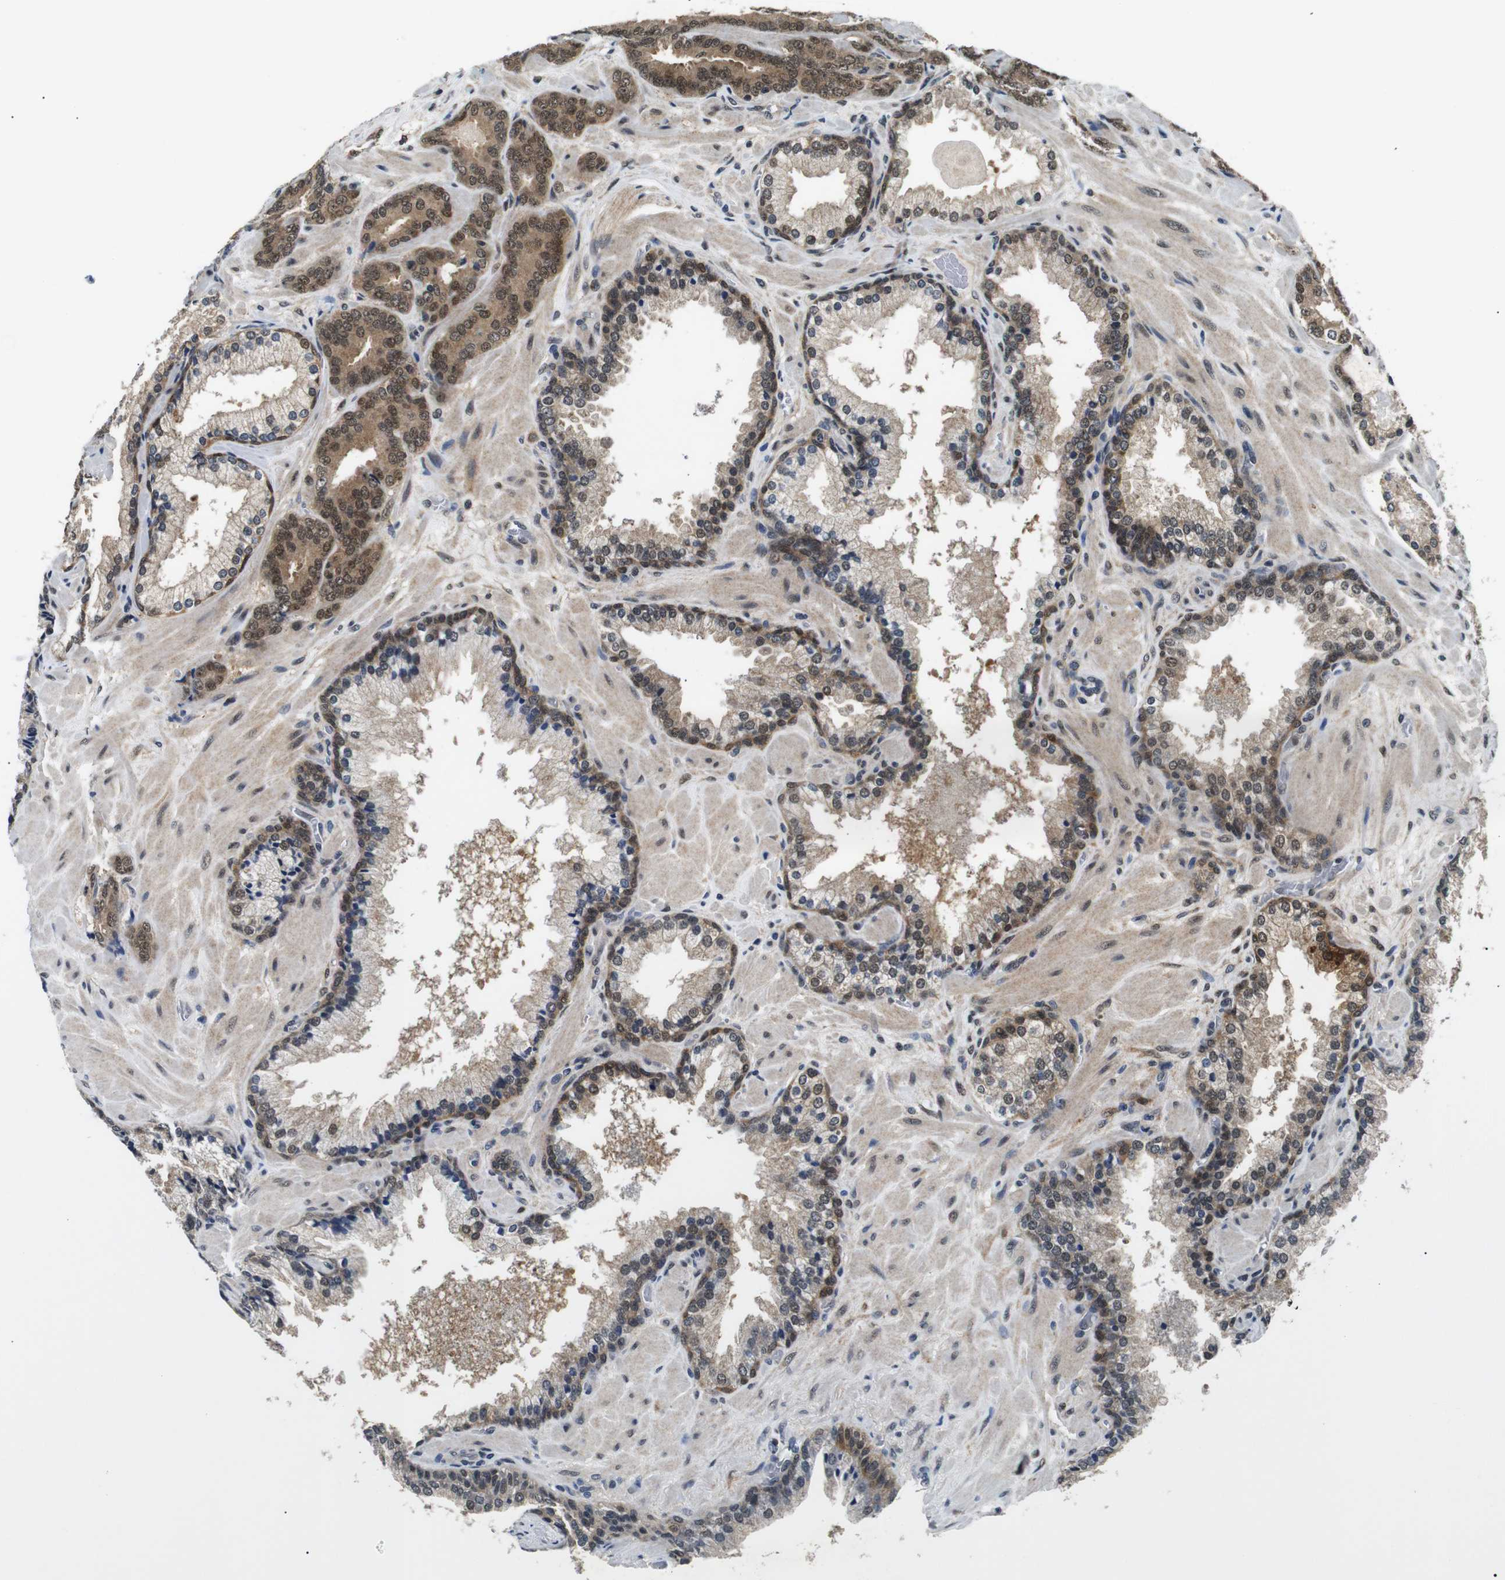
{"staining": {"intensity": "moderate", "quantity": ">75%", "location": "cytoplasmic/membranous,nuclear"}, "tissue": "prostate cancer", "cell_type": "Tumor cells", "image_type": "cancer", "snomed": [{"axis": "morphology", "description": "Adenocarcinoma, Low grade"}, {"axis": "topography", "description": "Prostate"}], "caption": "This is a micrograph of immunohistochemistry staining of low-grade adenocarcinoma (prostate), which shows moderate positivity in the cytoplasmic/membranous and nuclear of tumor cells.", "gene": "SKP1", "patient": {"sex": "male", "age": 63}}